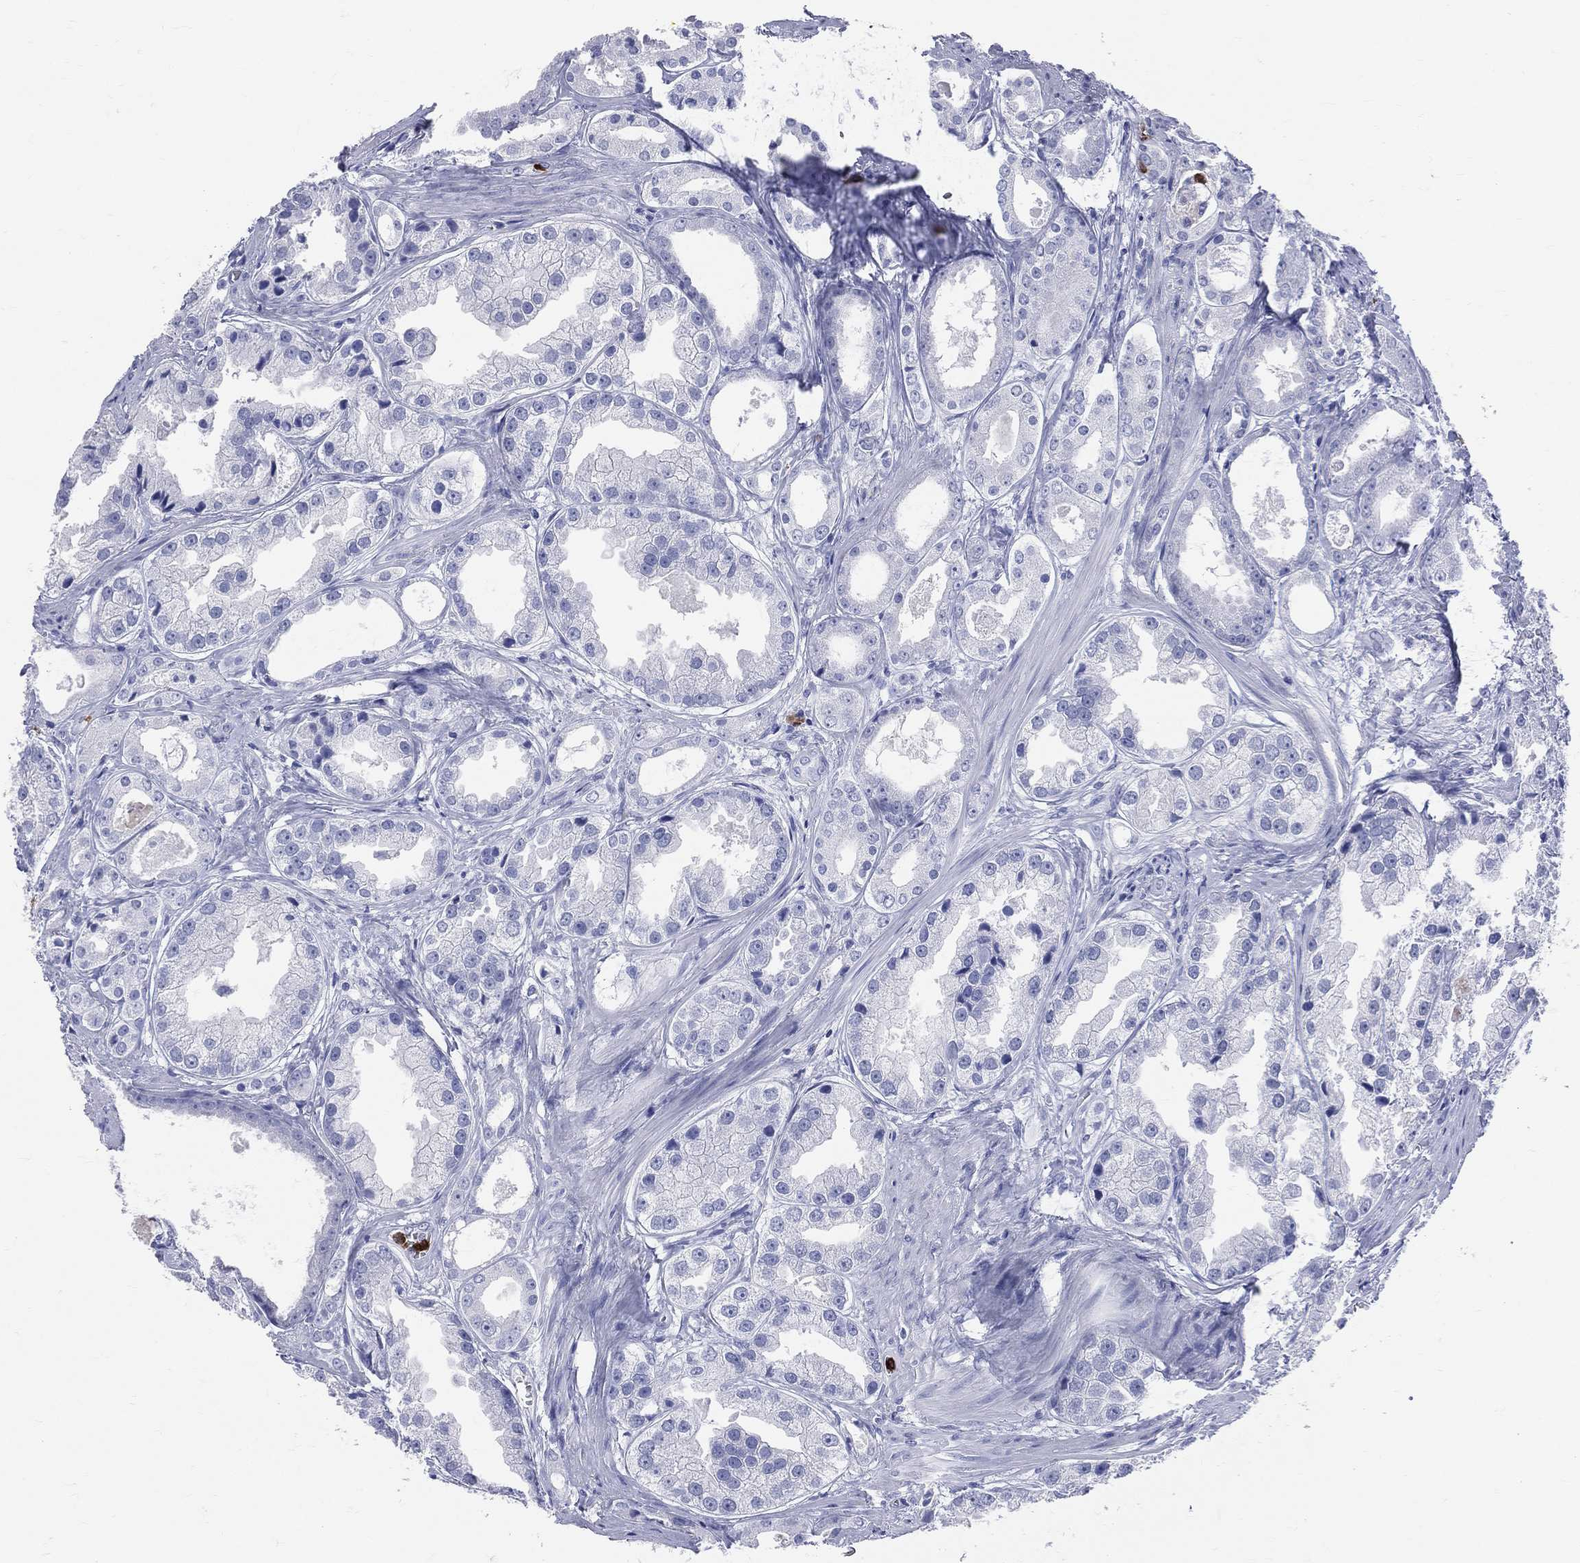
{"staining": {"intensity": "negative", "quantity": "none", "location": "none"}, "tissue": "prostate cancer", "cell_type": "Tumor cells", "image_type": "cancer", "snomed": [{"axis": "morphology", "description": "Adenocarcinoma, NOS"}, {"axis": "topography", "description": "Prostate"}], "caption": "A micrograph of human prostate adenocarcinoma is negative for staining in tumor cells.", "gene": "PGLYRP1", "patient": {"sex": "male", "age": 61}}